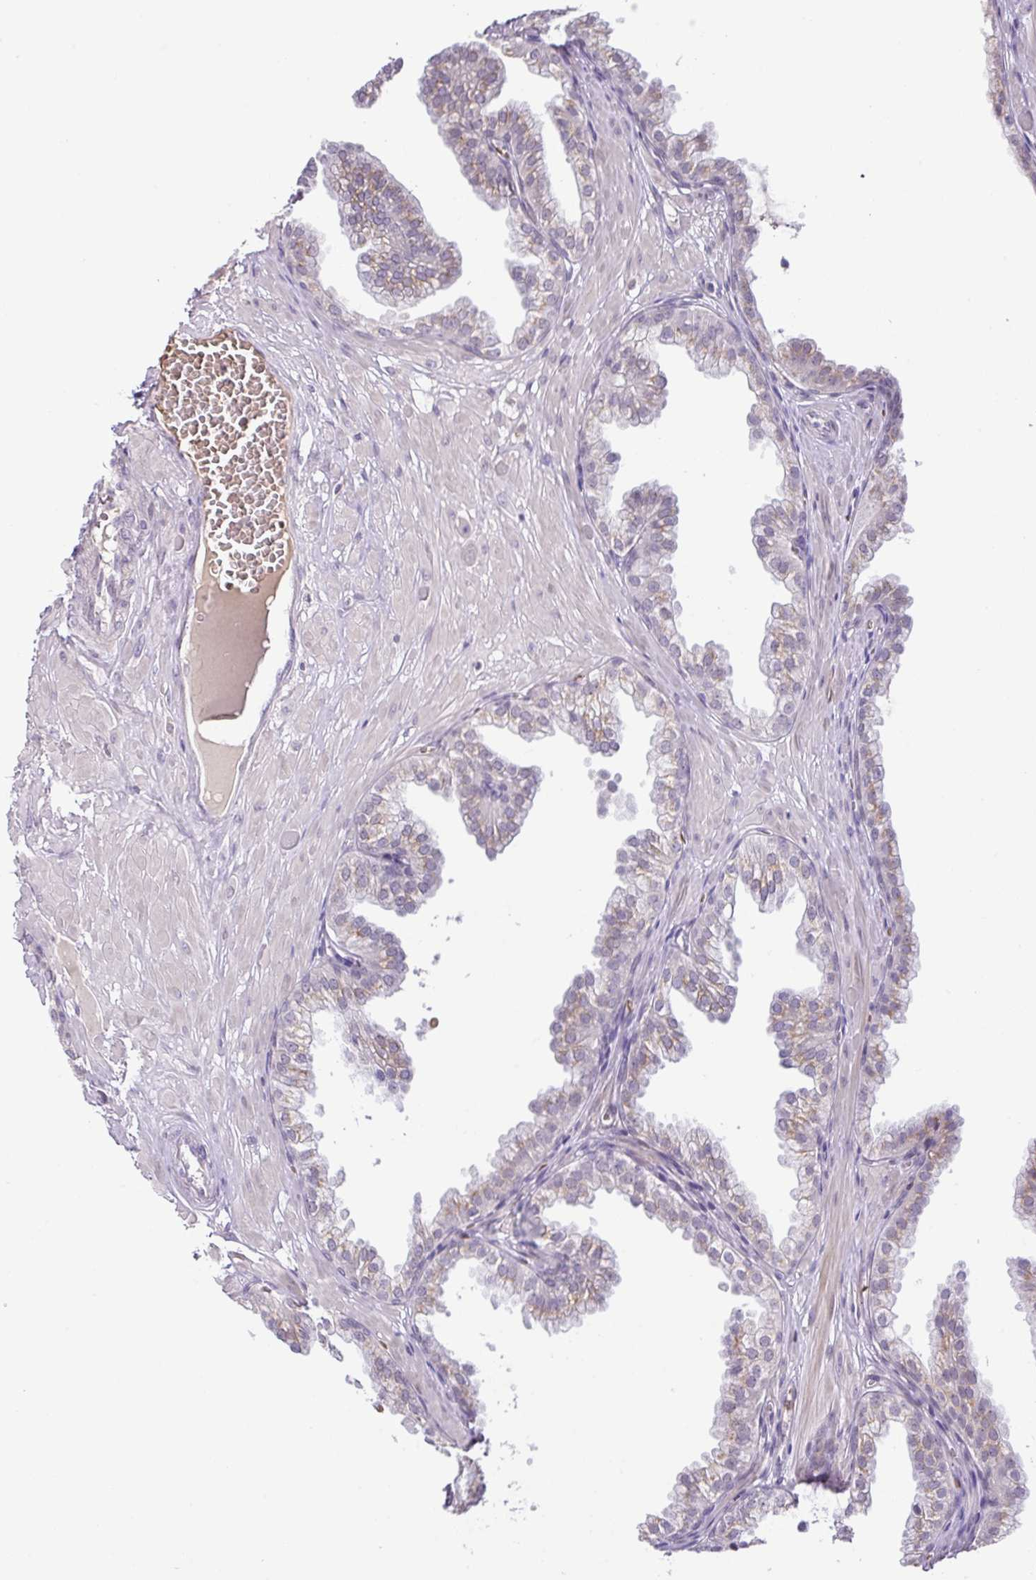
{"staining": {"intensity": "weak", "quantity": "25%-75%", "location": "cytoplasmic/membranous"}, "tissue": "prostate", "cell_type": "Glandular cells", "image_type": "normal", "snomed": [{"axis": "morphology", "description": "Normal tissue, NOS"}, {"axis": "topography", "description": "Prostate"}, {"axis": "topography", "description": "Peripheral nerve tissue"}], "caption": "Immunohistochemical staining of unremarkable prostate demonstrates low levels of weak cytoplasmic/membranous expression in approximately 25%-75% of glandular cells. (DAB (3,3'-diaminobenzidine) IHC with brightfield microscopy, high magnification).", "gene": "PARP2", "patient": {"sex": "male", "age": 55}}